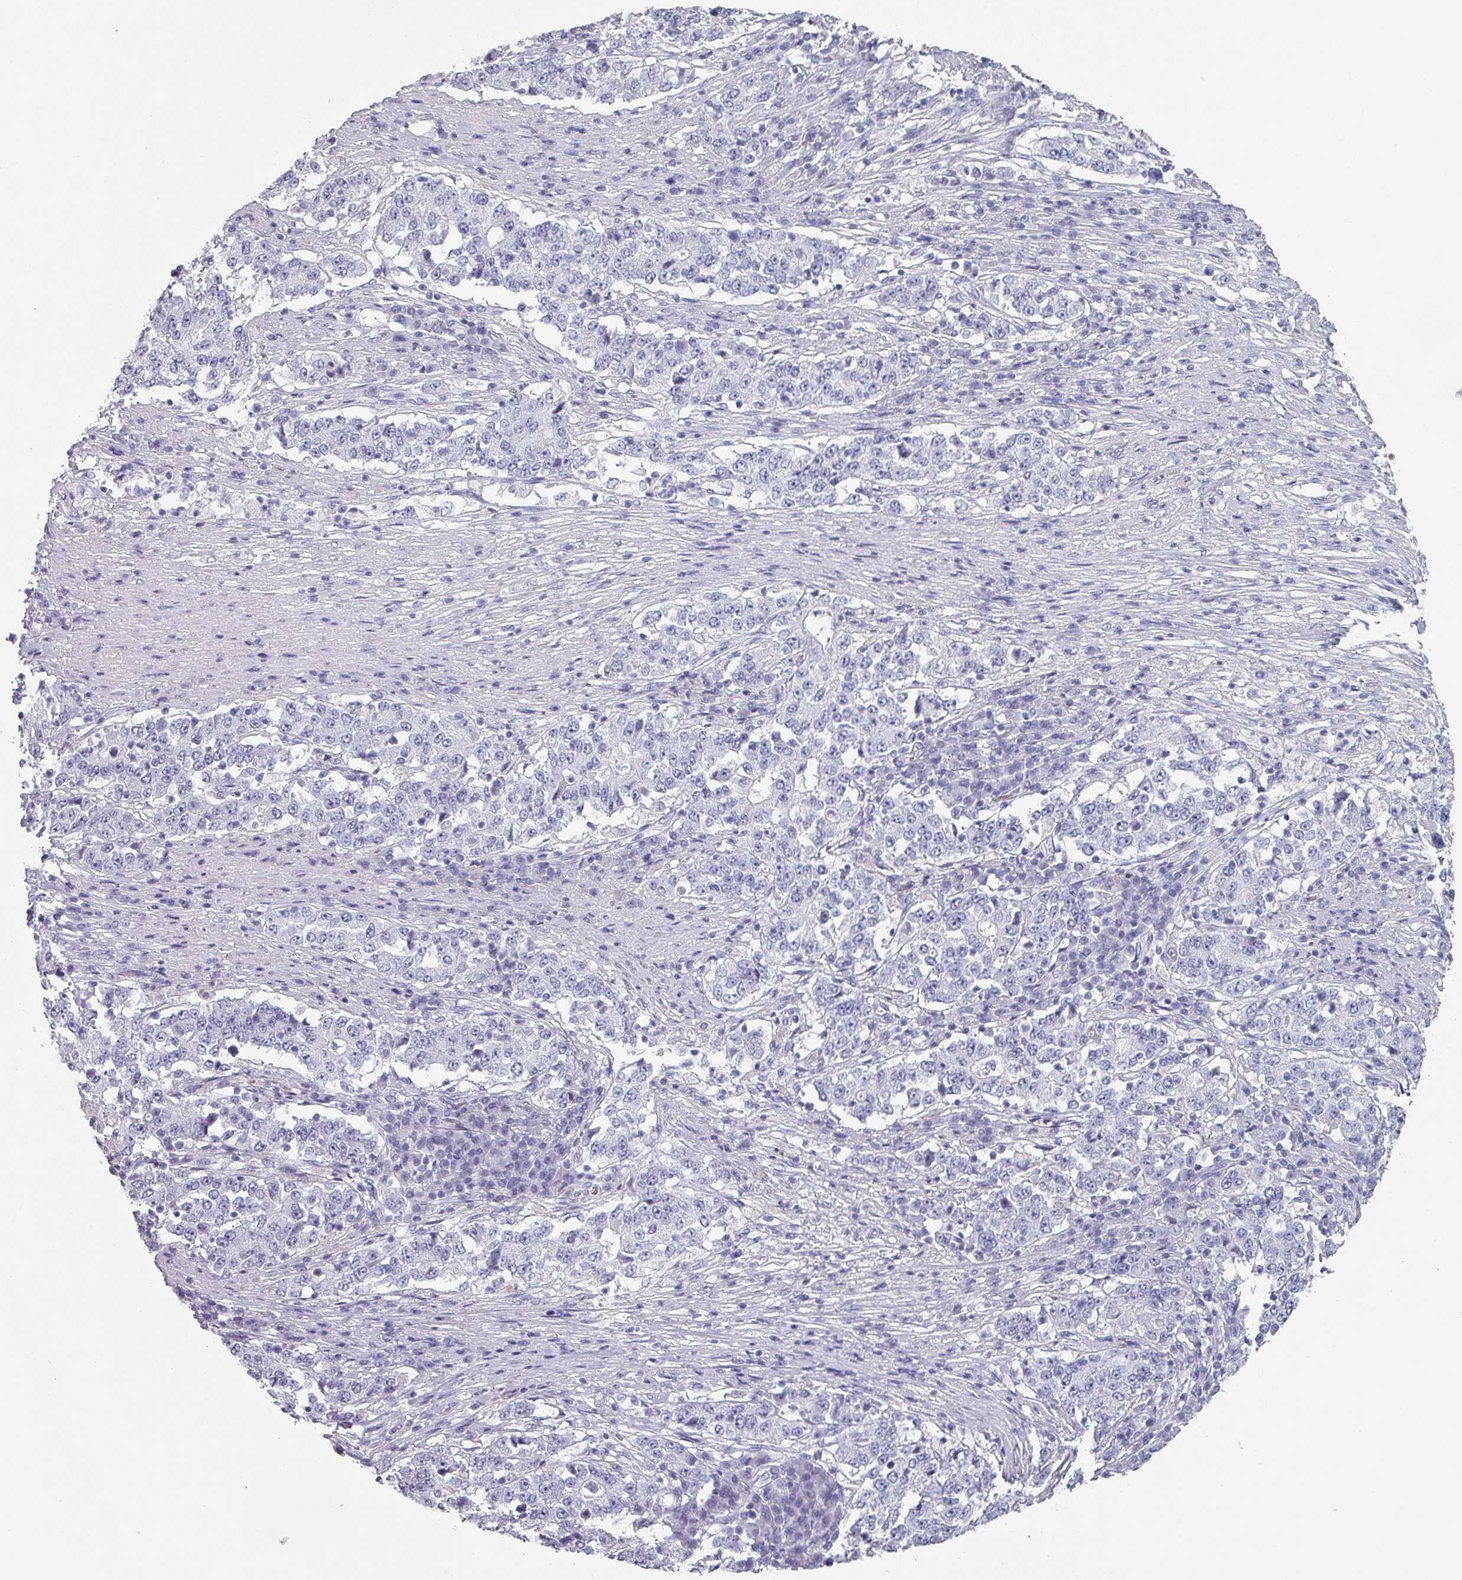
{"staining": {"intensity": "negative", "quantity": "none", "location": "none"}, "tissue": "stomach cancer", "cell_type": "Tumor cells", "image_type": "cancer", "snomed": [{"axis": "morphology", "description": "Adenocarcinoma, NOS"}, {"axis": "topography", "description": "Stomach"}], "caption": "This is an immunohistochemistry (IHC) photomicrograph of stomach cancer. There is no expression in tumor cells.", "gene": "SLC35G2", "patient": {"sex": "male", "age": 59}}